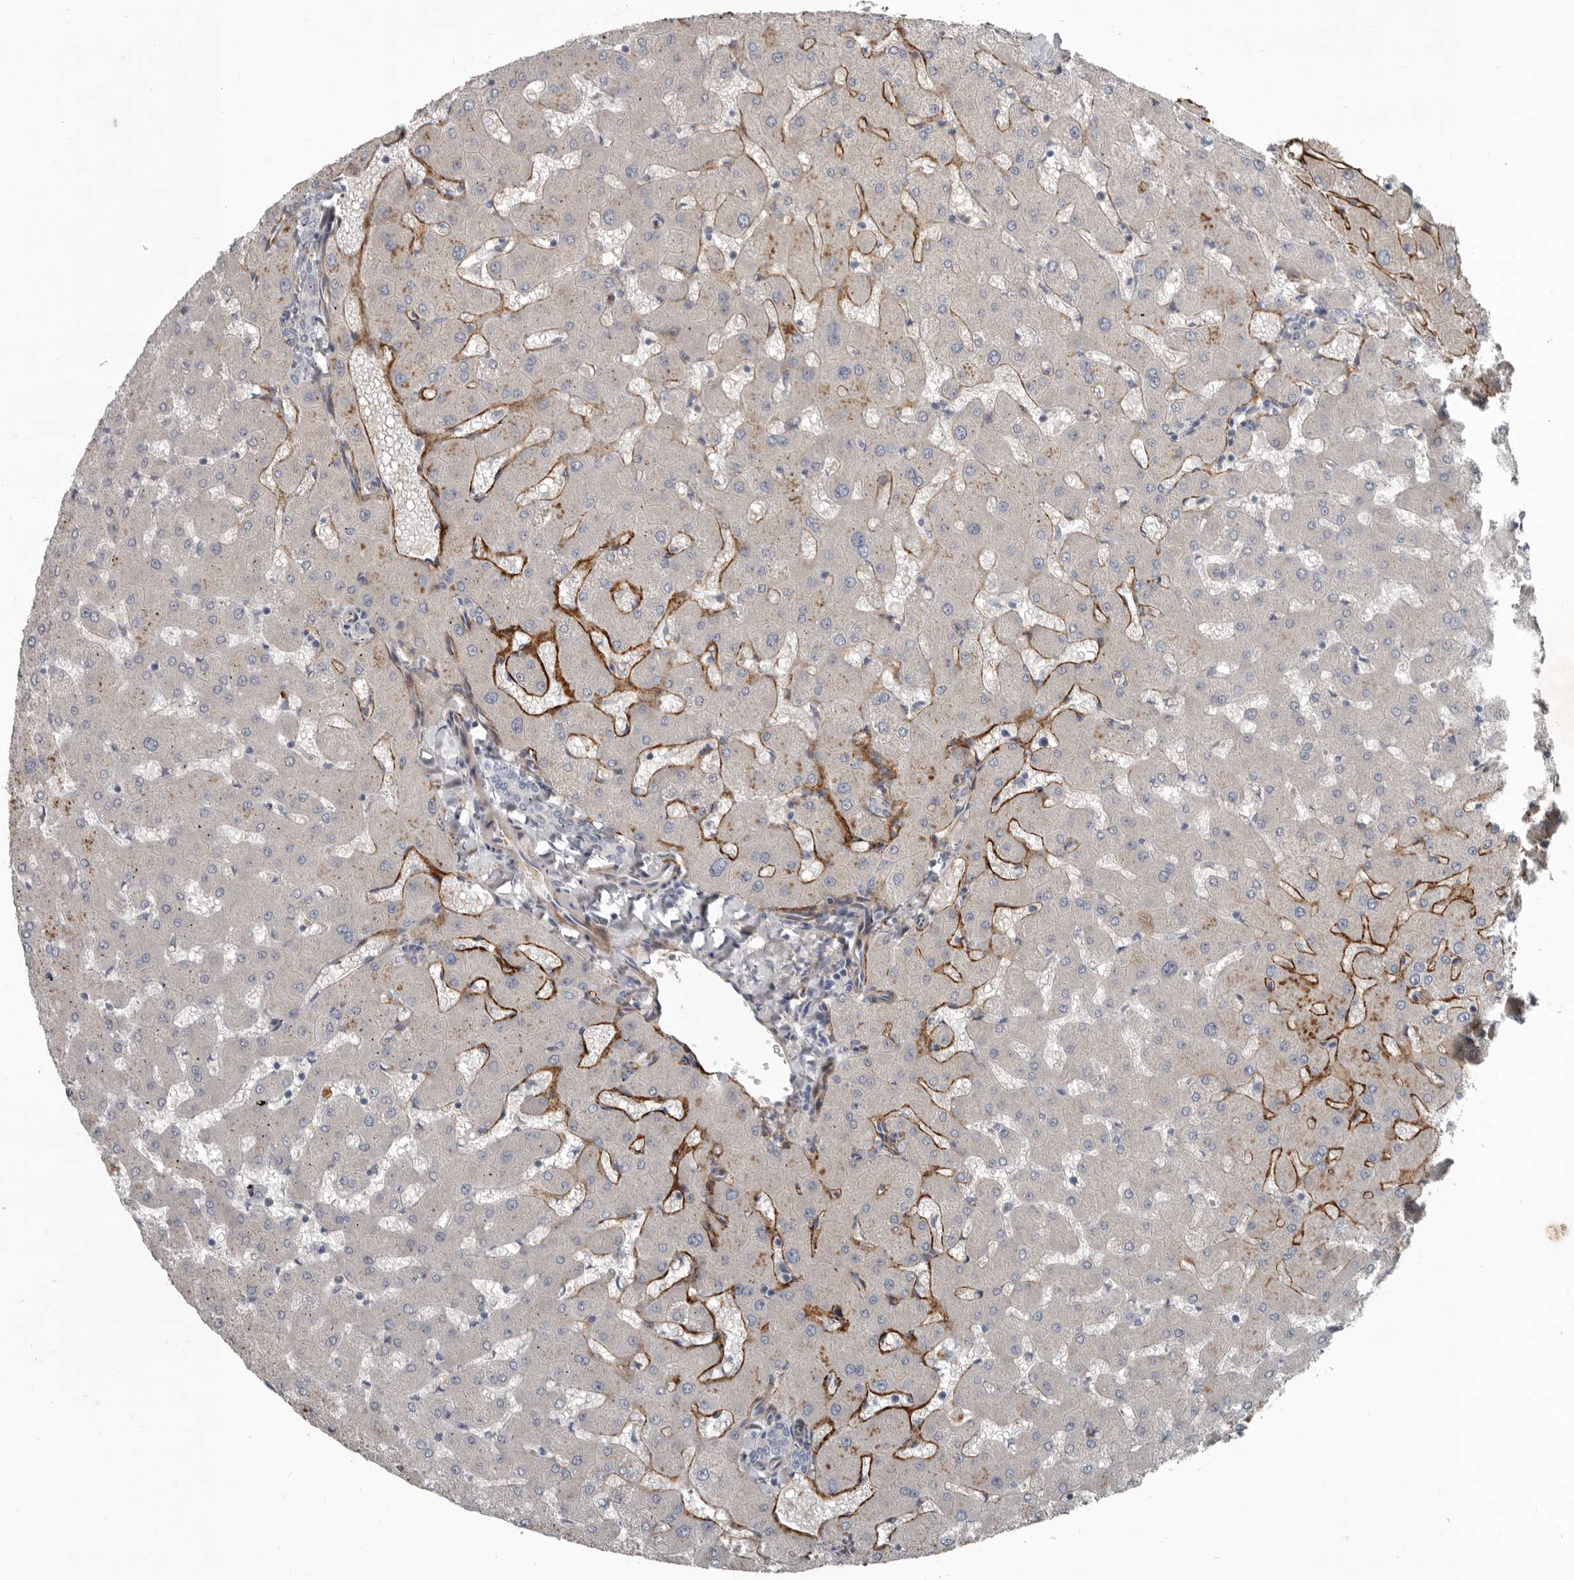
{"staining": {"intensity": "negative", "quantity": "none", "location": "none"}, "tissue": "liver", "cell_type": "Cholangiocytes", "image_type": "normal", "snomed": [{"axis": "morphology", "description": "Normal tissue, NOS"}, {"axis": "topography", "description": "Liver"}], "caption": "The histopathology image displays no staining of cholangiocytes in benign liver.", "gene": "C1orf216", "patient": {"sex": "female", "age": 63}}